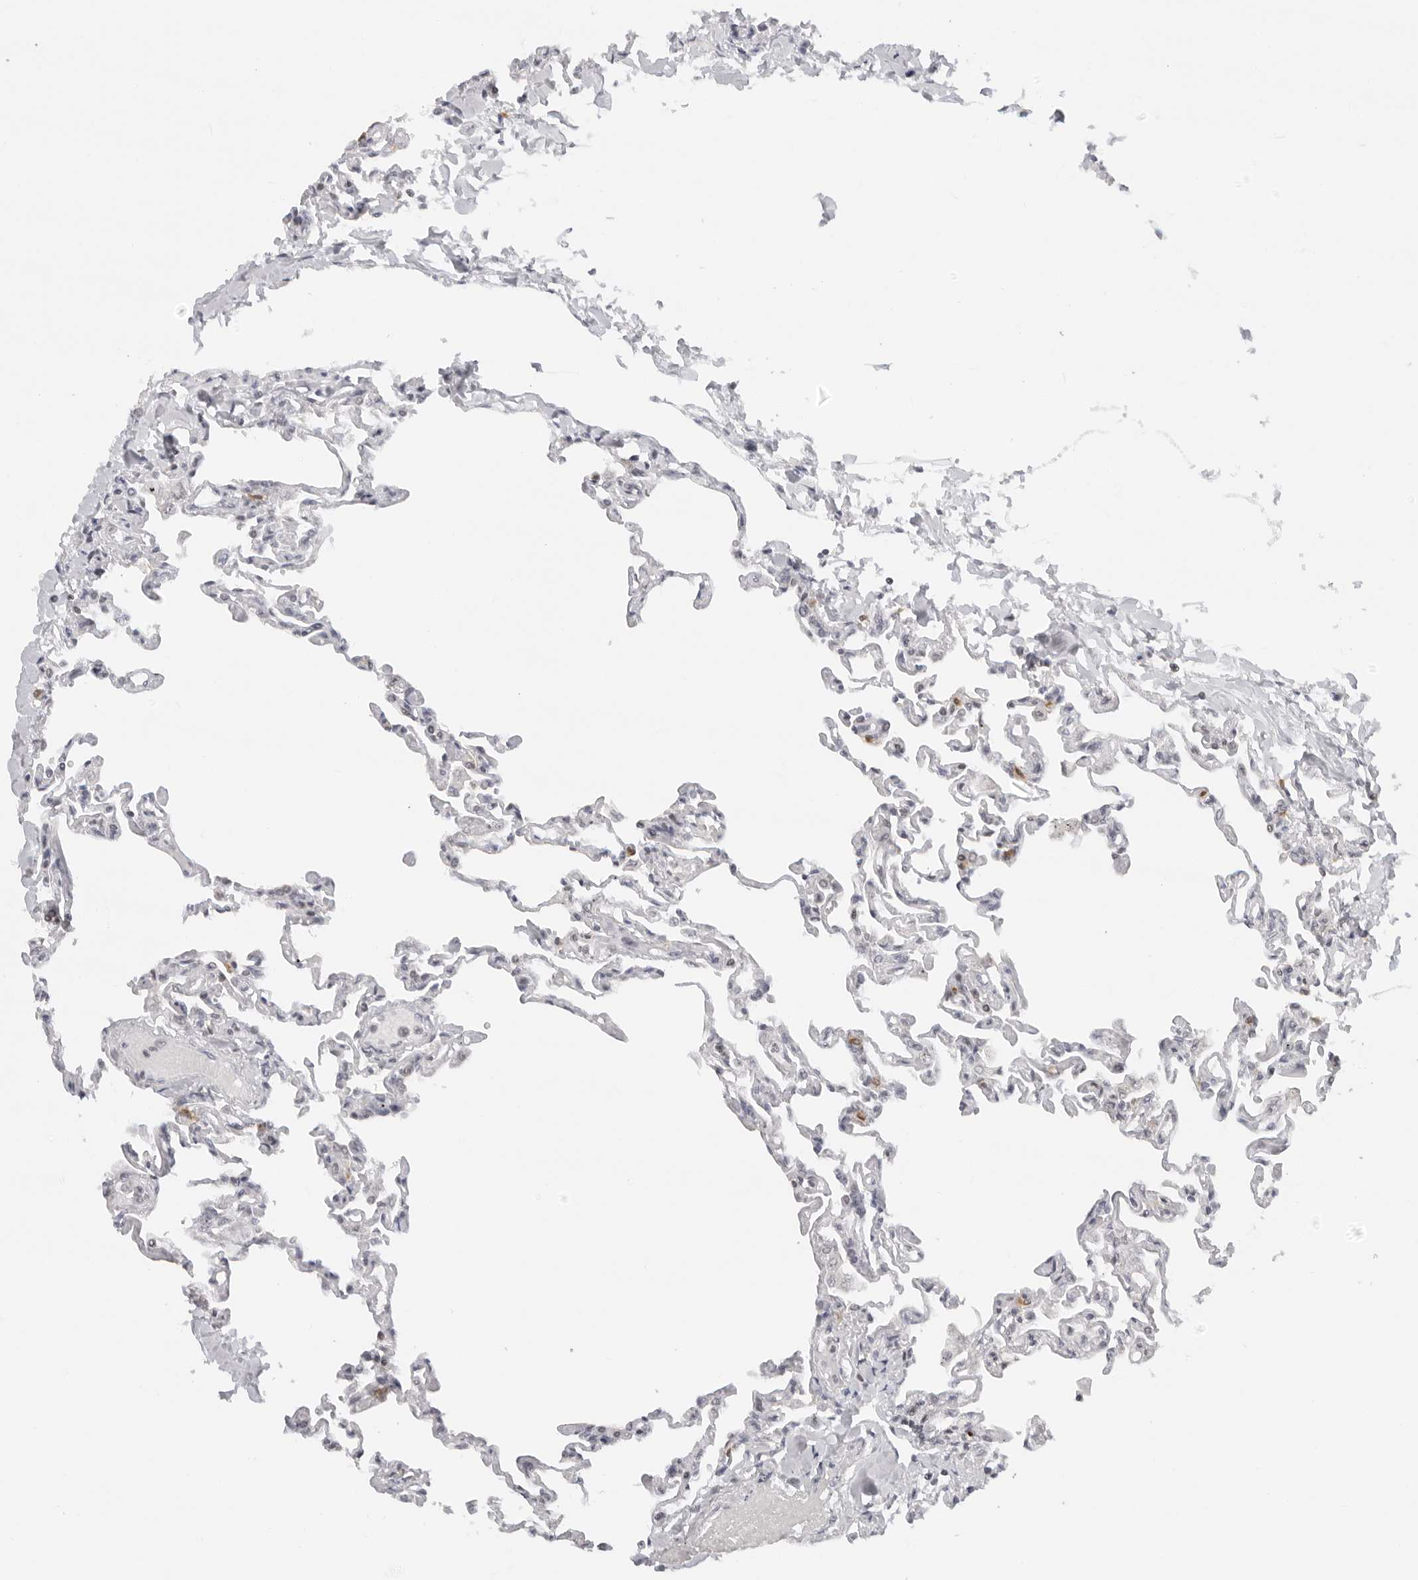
{"staining": {"intensity": "moderate", "quantity": "25%-75%", "location": "nuclear"}, "tissue": "lung", "cell_type": "Alveolar cells", "image_type": "normal", "snomed": [{"axis": "morphology", "description": "Normal tissue, NOS"}, {"axis": "topography", "description": "Lung"}], "caption": "Moderate nuclear positivity for a protein is present in approximately 25%-75% of alveolar cells of normal lung using immunohistochemistry.", "gene": "MSH6", "patient": {"sex": "male", "age": 21}}